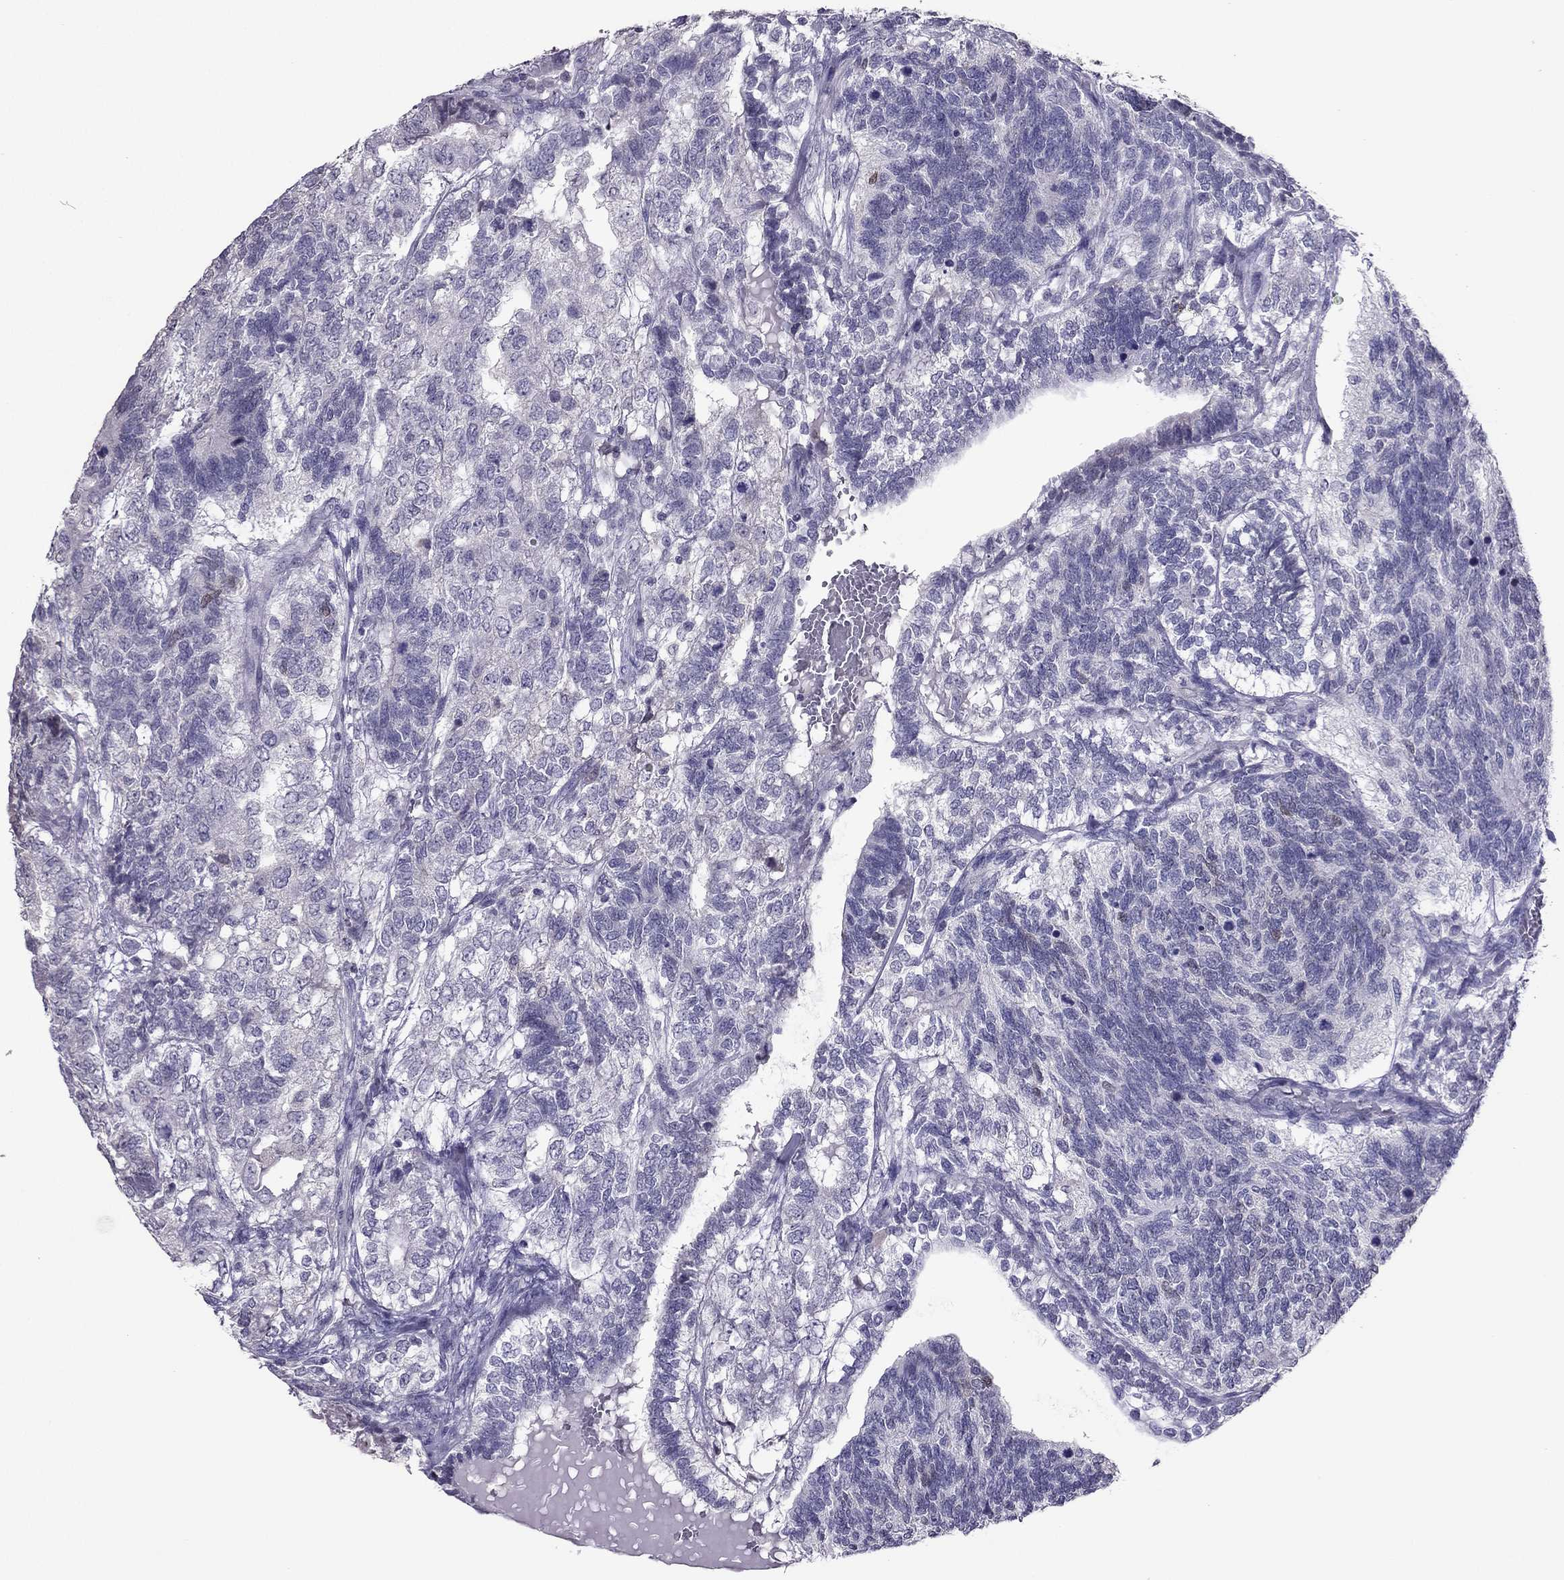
{"staining": {"intensity": "negative", "quantity": "none", "location": "none"}, "tissue": "testis cancer", "cell_type": "Tumor cells", "image_type": "cancer", "snomed": [{"axis": "morphology", "description": "Seminoma, NOS"}, {"axis": "morphology", "description": "Carcinoma, Embryonal, NOS"}, {"axis": "topography", "description": "Testis"}], "caption": "Testis cancer (embryonal carcinoma) stained for a protein using immunohistochemistry demonstrates no expression tumor cells.", "gene": "RGS8", "patient": {"sex": "male", "age": 41}}